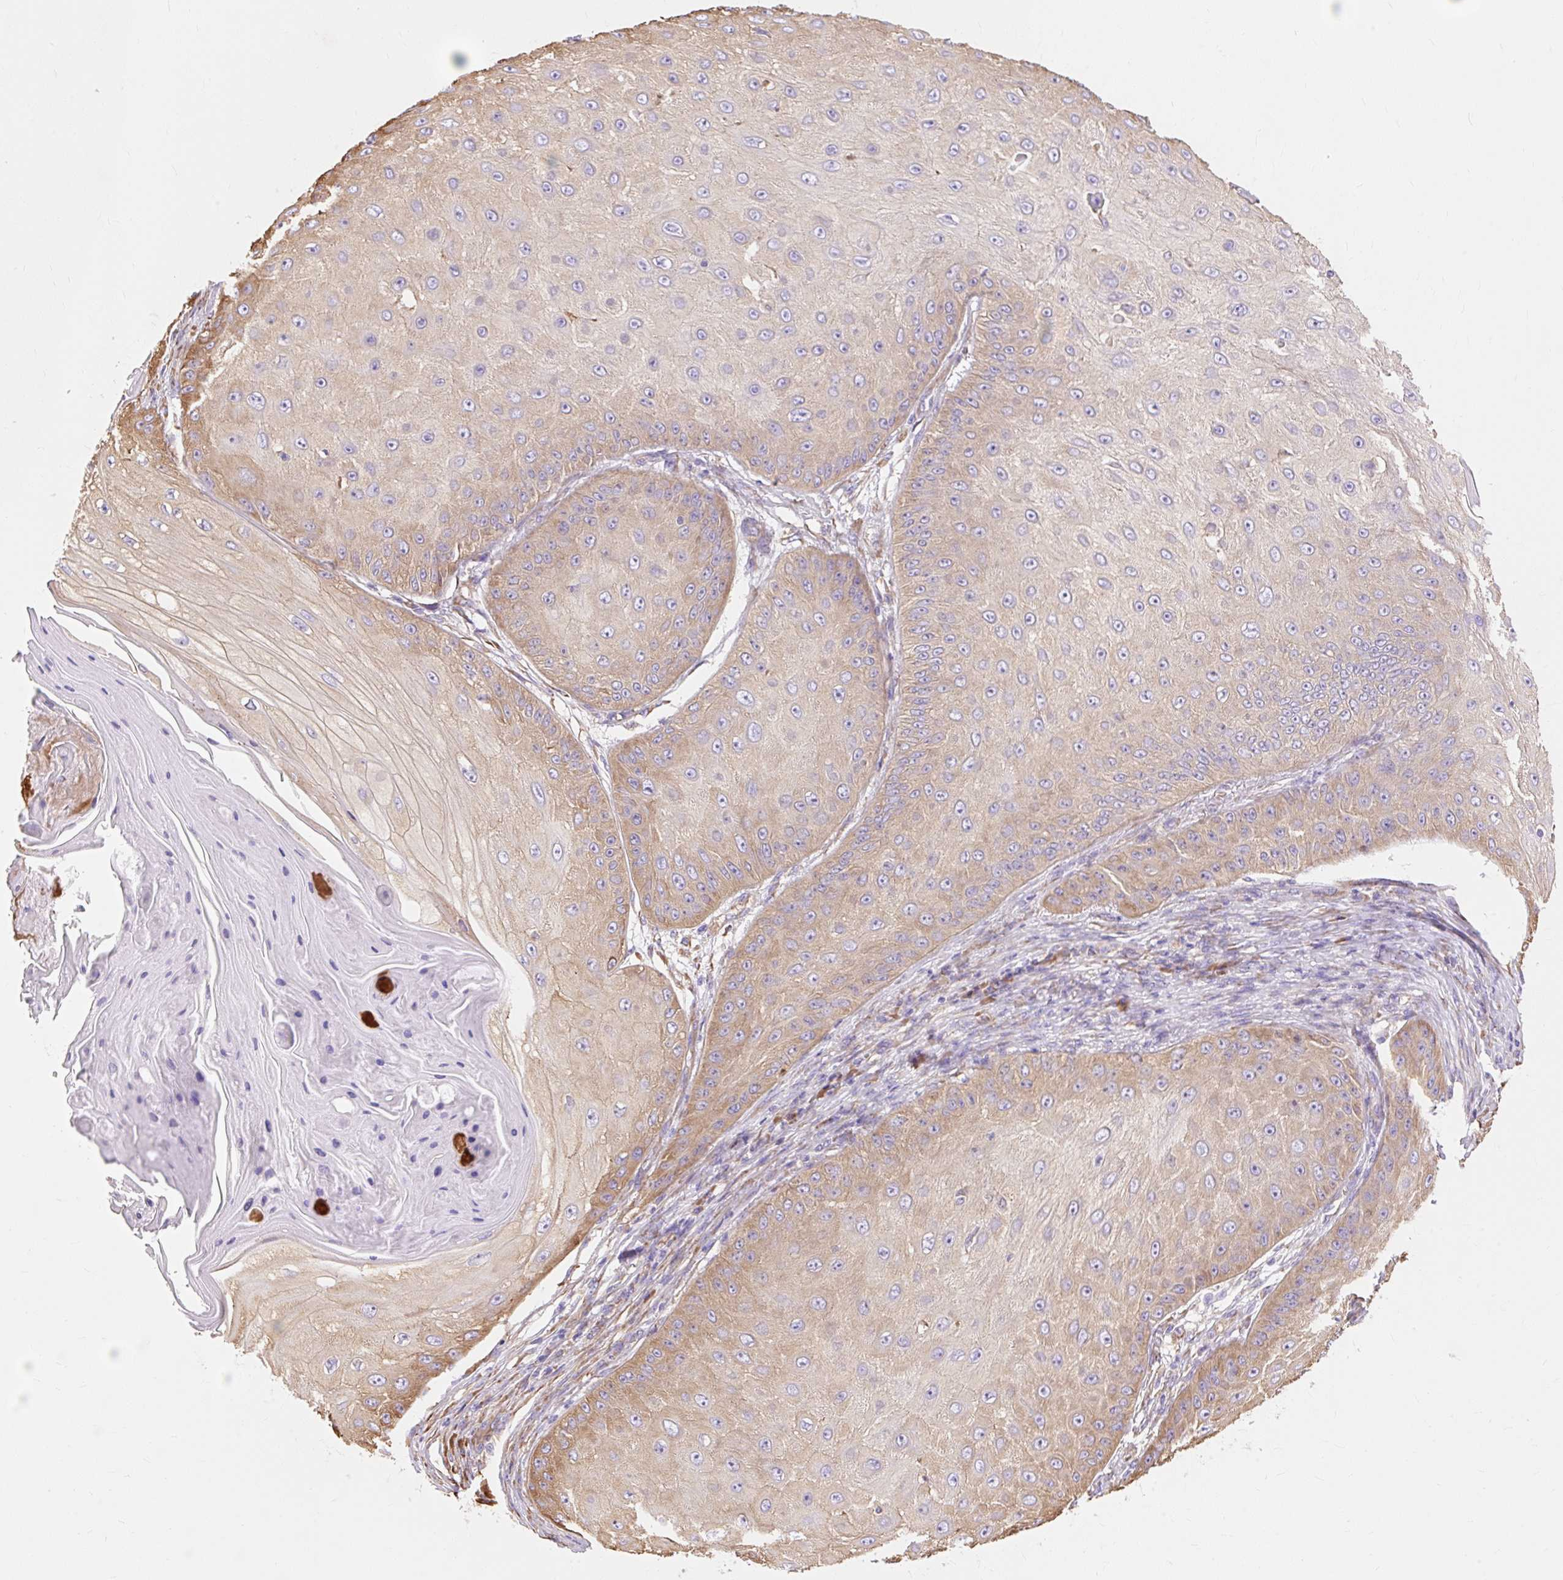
{"staining": {"intensity": "weak", "quantity": ">75%", "location": "cytoplasmic/membranous"}, "tissue": "skin cancer", "cell_type": "Tumor cells", "image_type": "cancer", "snomed": [{"axis": "morphology", "description": "Squamous cell carcinoma, NOS"}, {"axis": "topography", "description": "Skin"}], "caption": "The immunohistochemical stain labels weak cytoplasmic/membranous expression in tumor cells of skin cancer (squamous cell carcinoma) tissue.", "gene": "RPS17", "patient": {"sex": "male", "age": 70}}